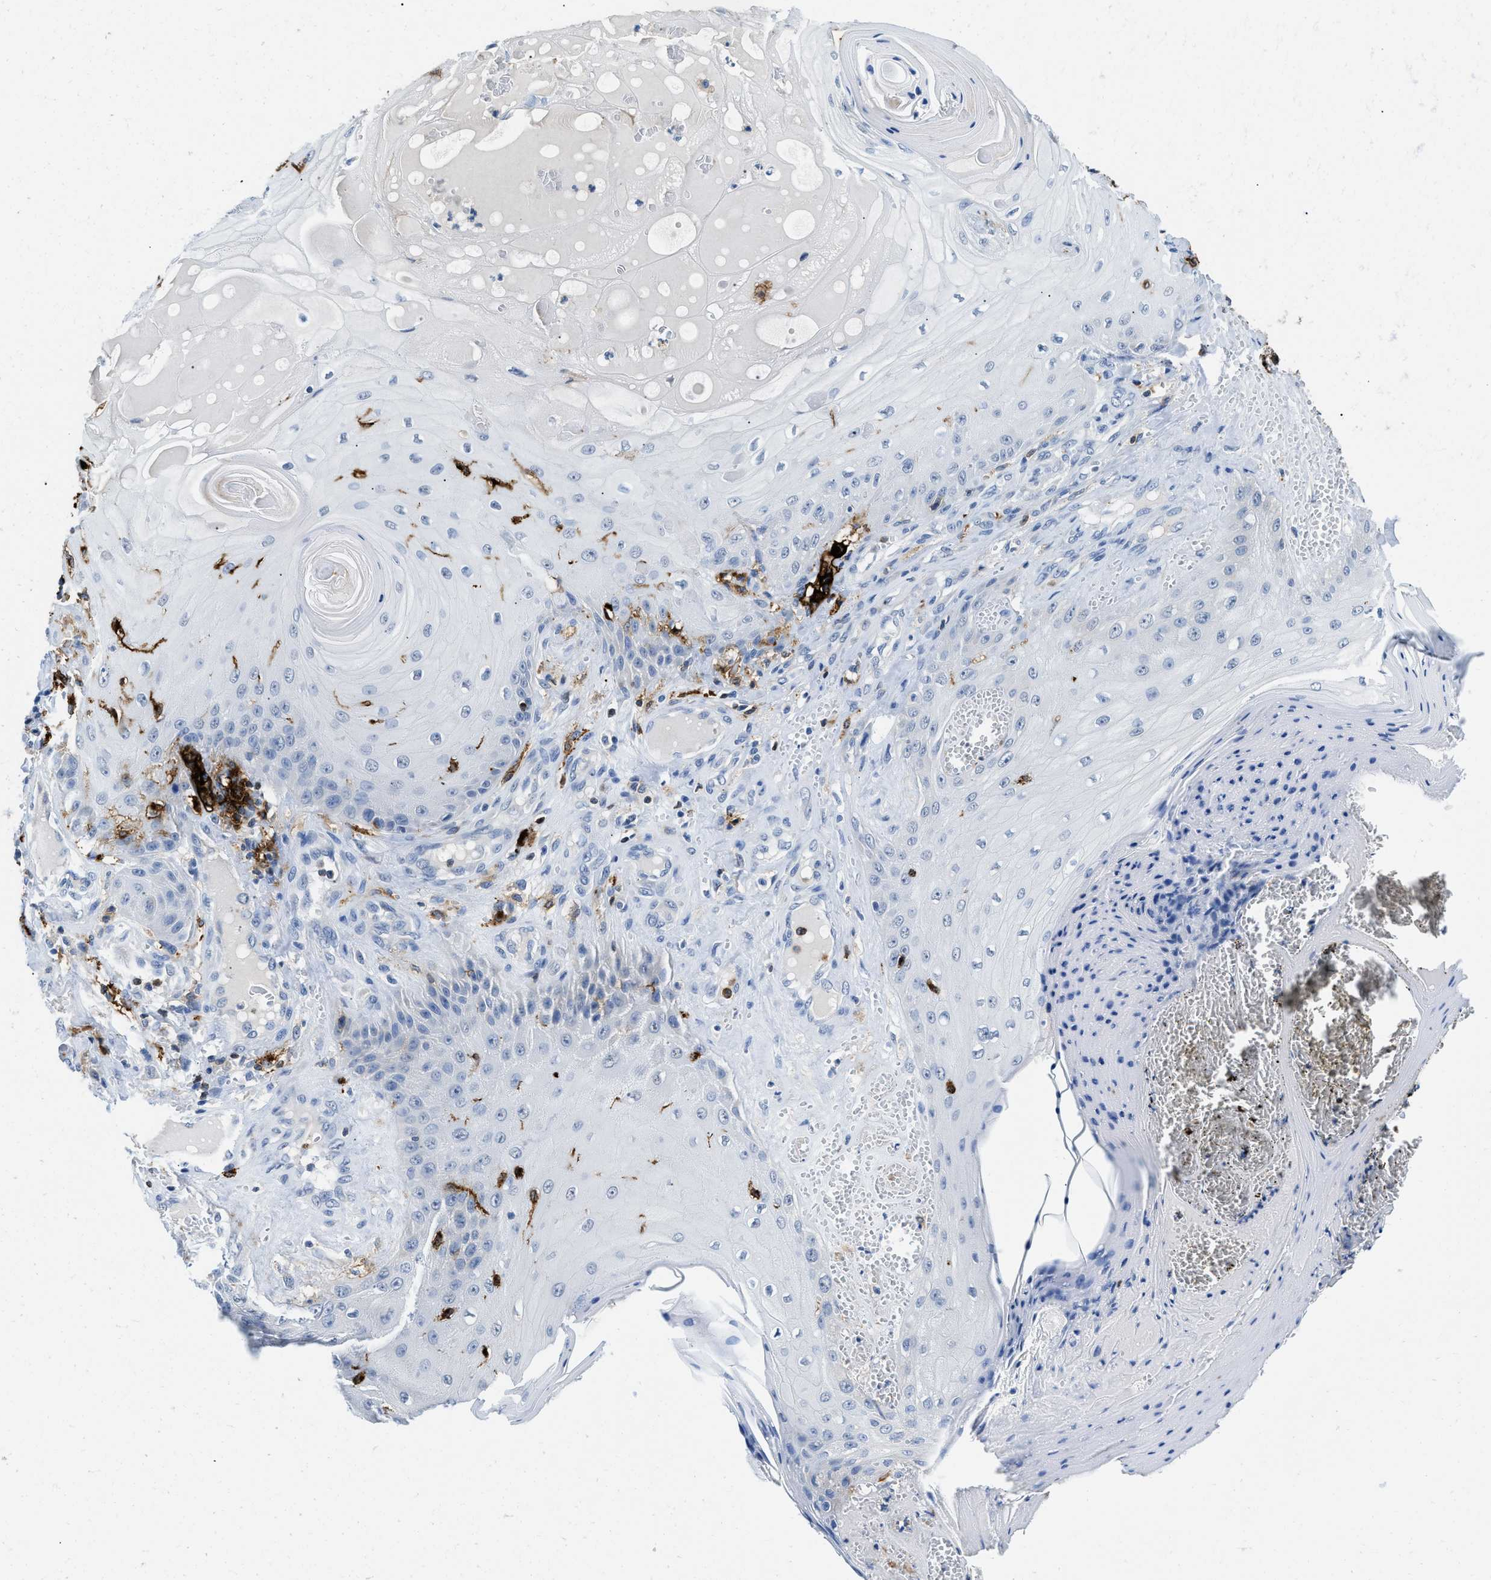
{"staining": {"intensity": "negative", "quantity": "none", "location": "none"}, "tissue": "skin cancer", "cell_type": "Tumor cells", "image_type": "cancer", "snomed": [{"axis": "morphology", "description": "Squamous cell carcinoma, NOS"}, {"axis": "topography", "description": "Skin"}], "caption": "Skin squamous cell carcinoma was stained to show a protein in brown. There is no significant staining in tumor cells.", "gene": "CD226", "patient": {"sex": "male", "age": 74}}